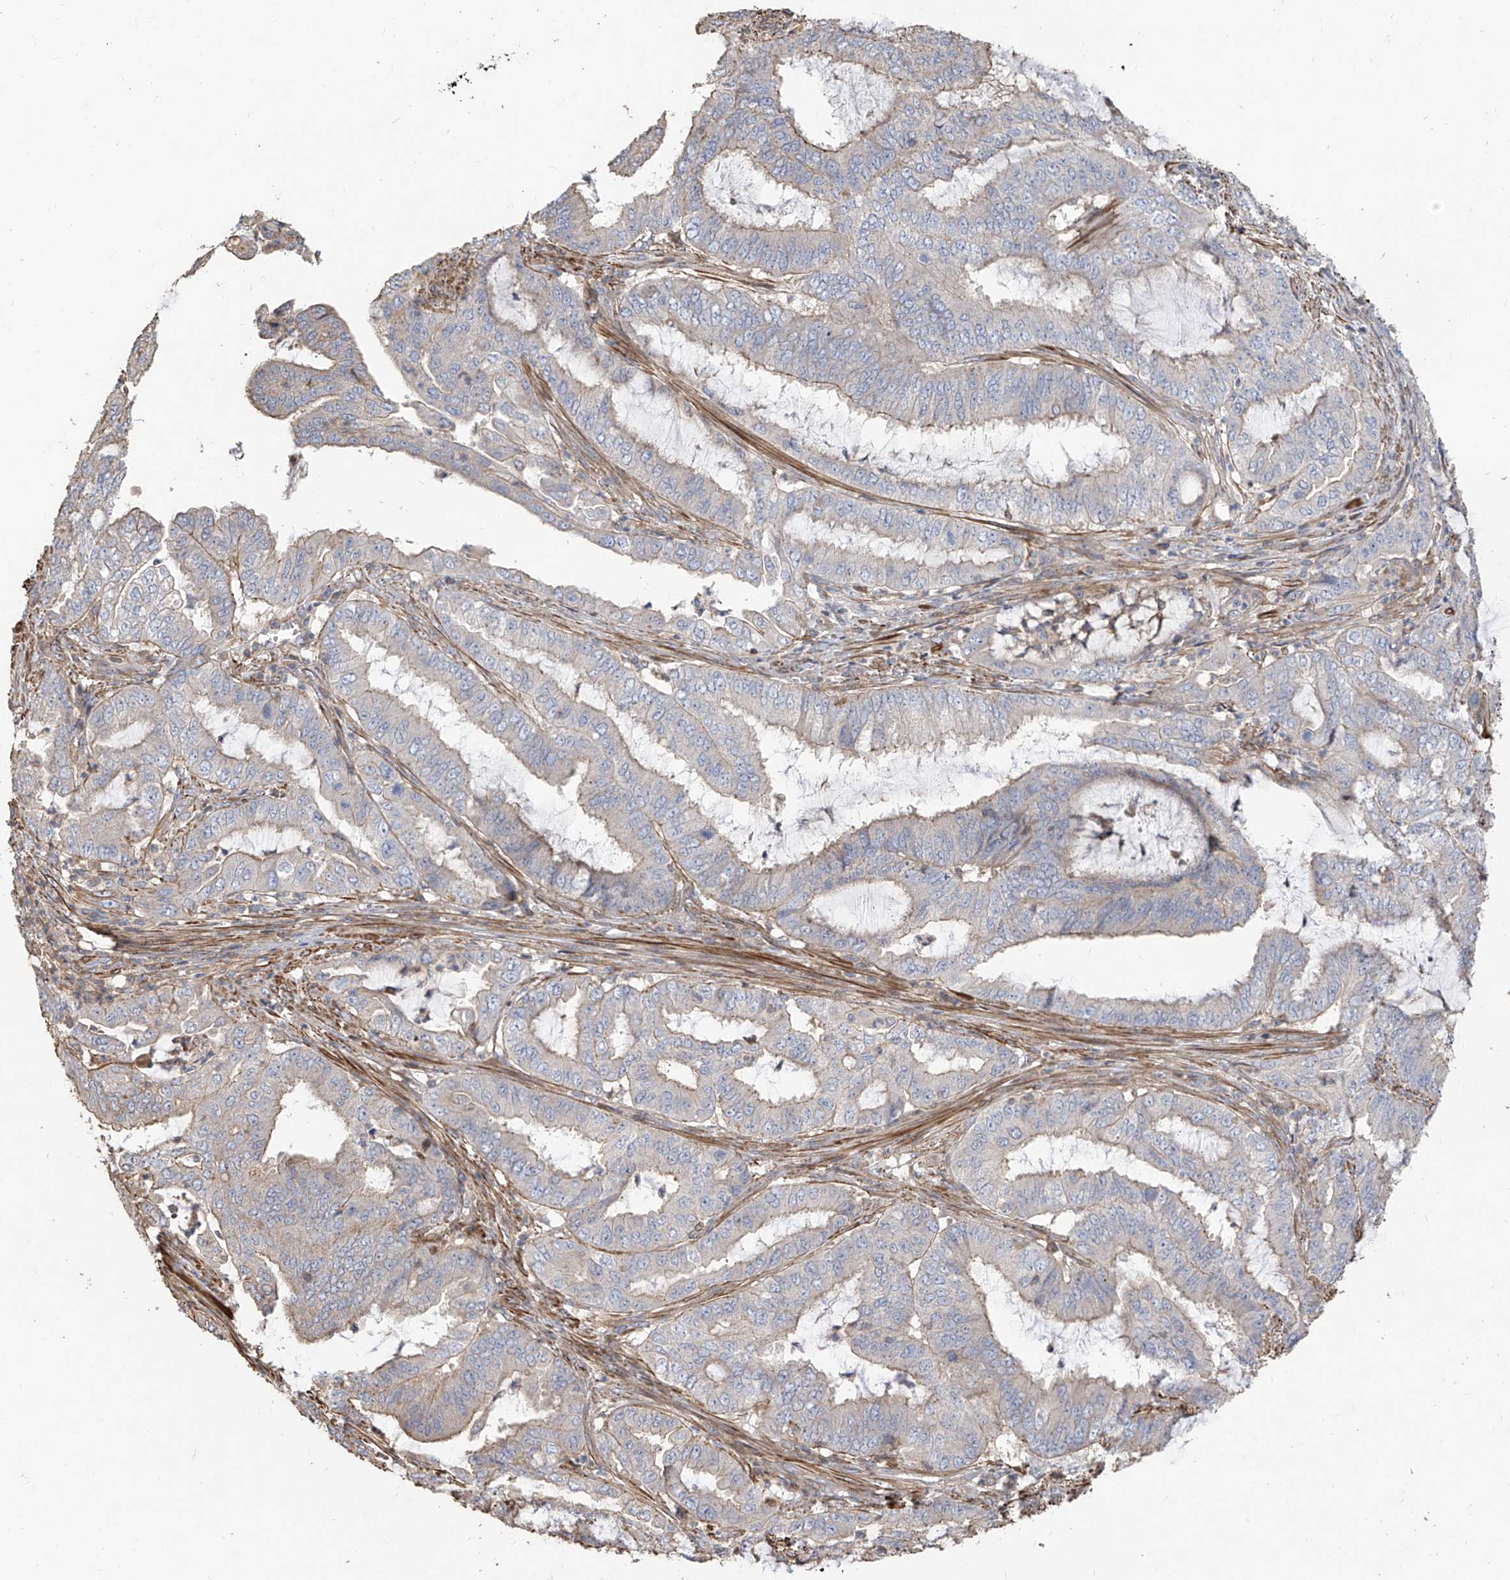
{"staining": {"intensity": "weak", "quantity": "<25%", "location": "cytoplasmic/membranous"}, "tissue": "endometrial cancer", "cell_type": "Tumor cells", "image_type": "cancer", "snomed": [{"axis": "morphology", "description": "Adenocarcinoma, NOS"}, {"axis": "topography", "description": "Endometrium"}], "caption": "IHC image of neoplastic tissue: human endometrial cancer (adenocarcinoma) stained with DAB (3,3'-diaminobenzidine) demonstrates no significant protein staining in tumor cells.", "gene": "SLC43A3", "patient": {"sex": "female", "age": 51}}